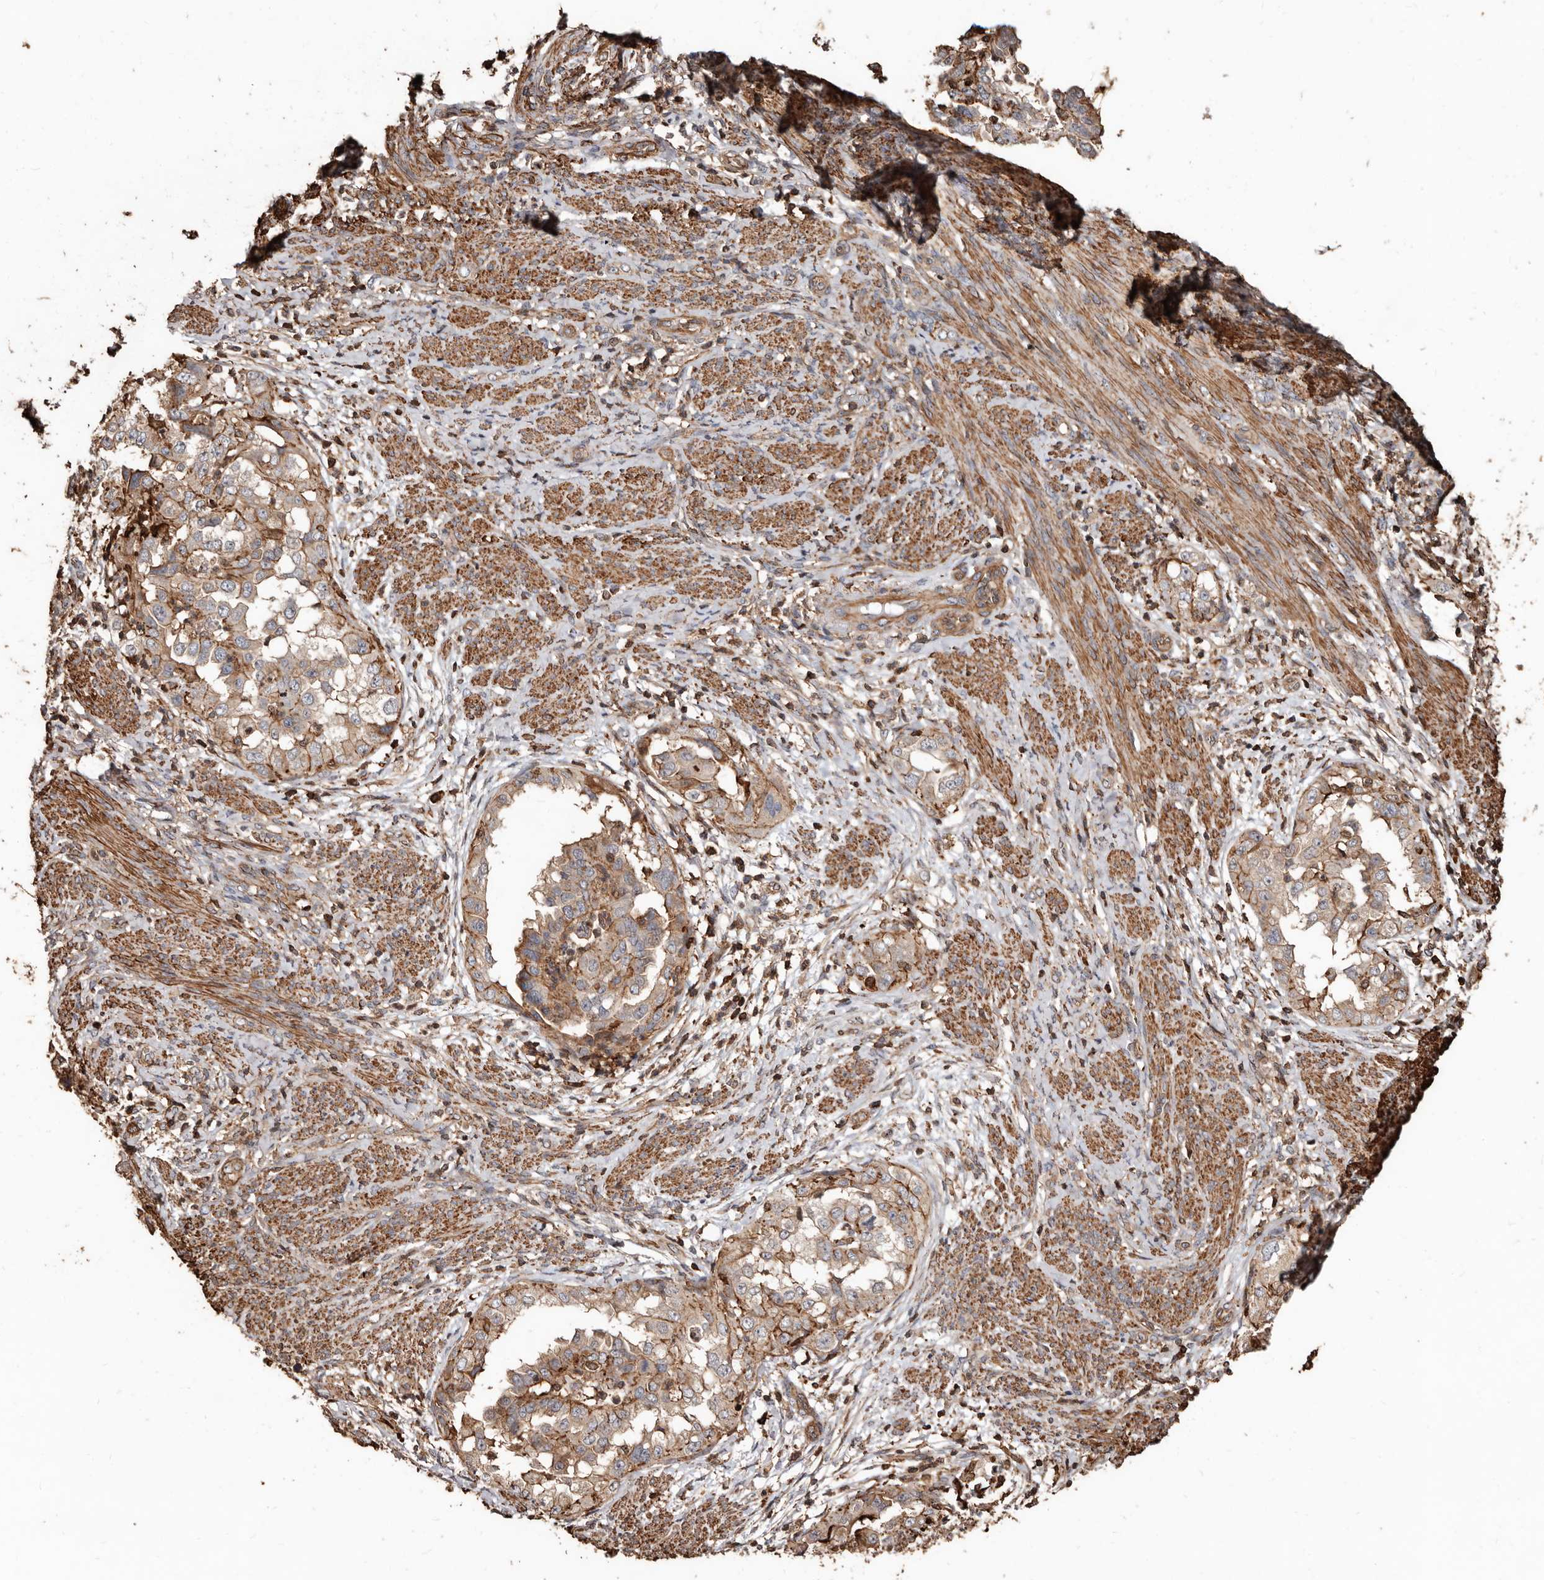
{"staining": {"intensity": "moderate", "quantity": "25%-75%", "location": "cytoplasmic/membranous"}, "tissue": "endometrial cancer", "cell_type": "Tumor cells", "image_type": "cancer", "snomed": [{"axis": "morphology", "description": "Adenocarcinoma, NOS"}, {"axis": "topography", "description": "Endometrium"}], "caption": "Protein staining by immunohistochemistry (IHC) exhibits moderate cytoplasmic/membranous expression in about 25%-75% of tumor cells in adenocarcinoma (endometrial).", "gene": "GSK3A", "patient": {"sex": "female", "age": 85}}